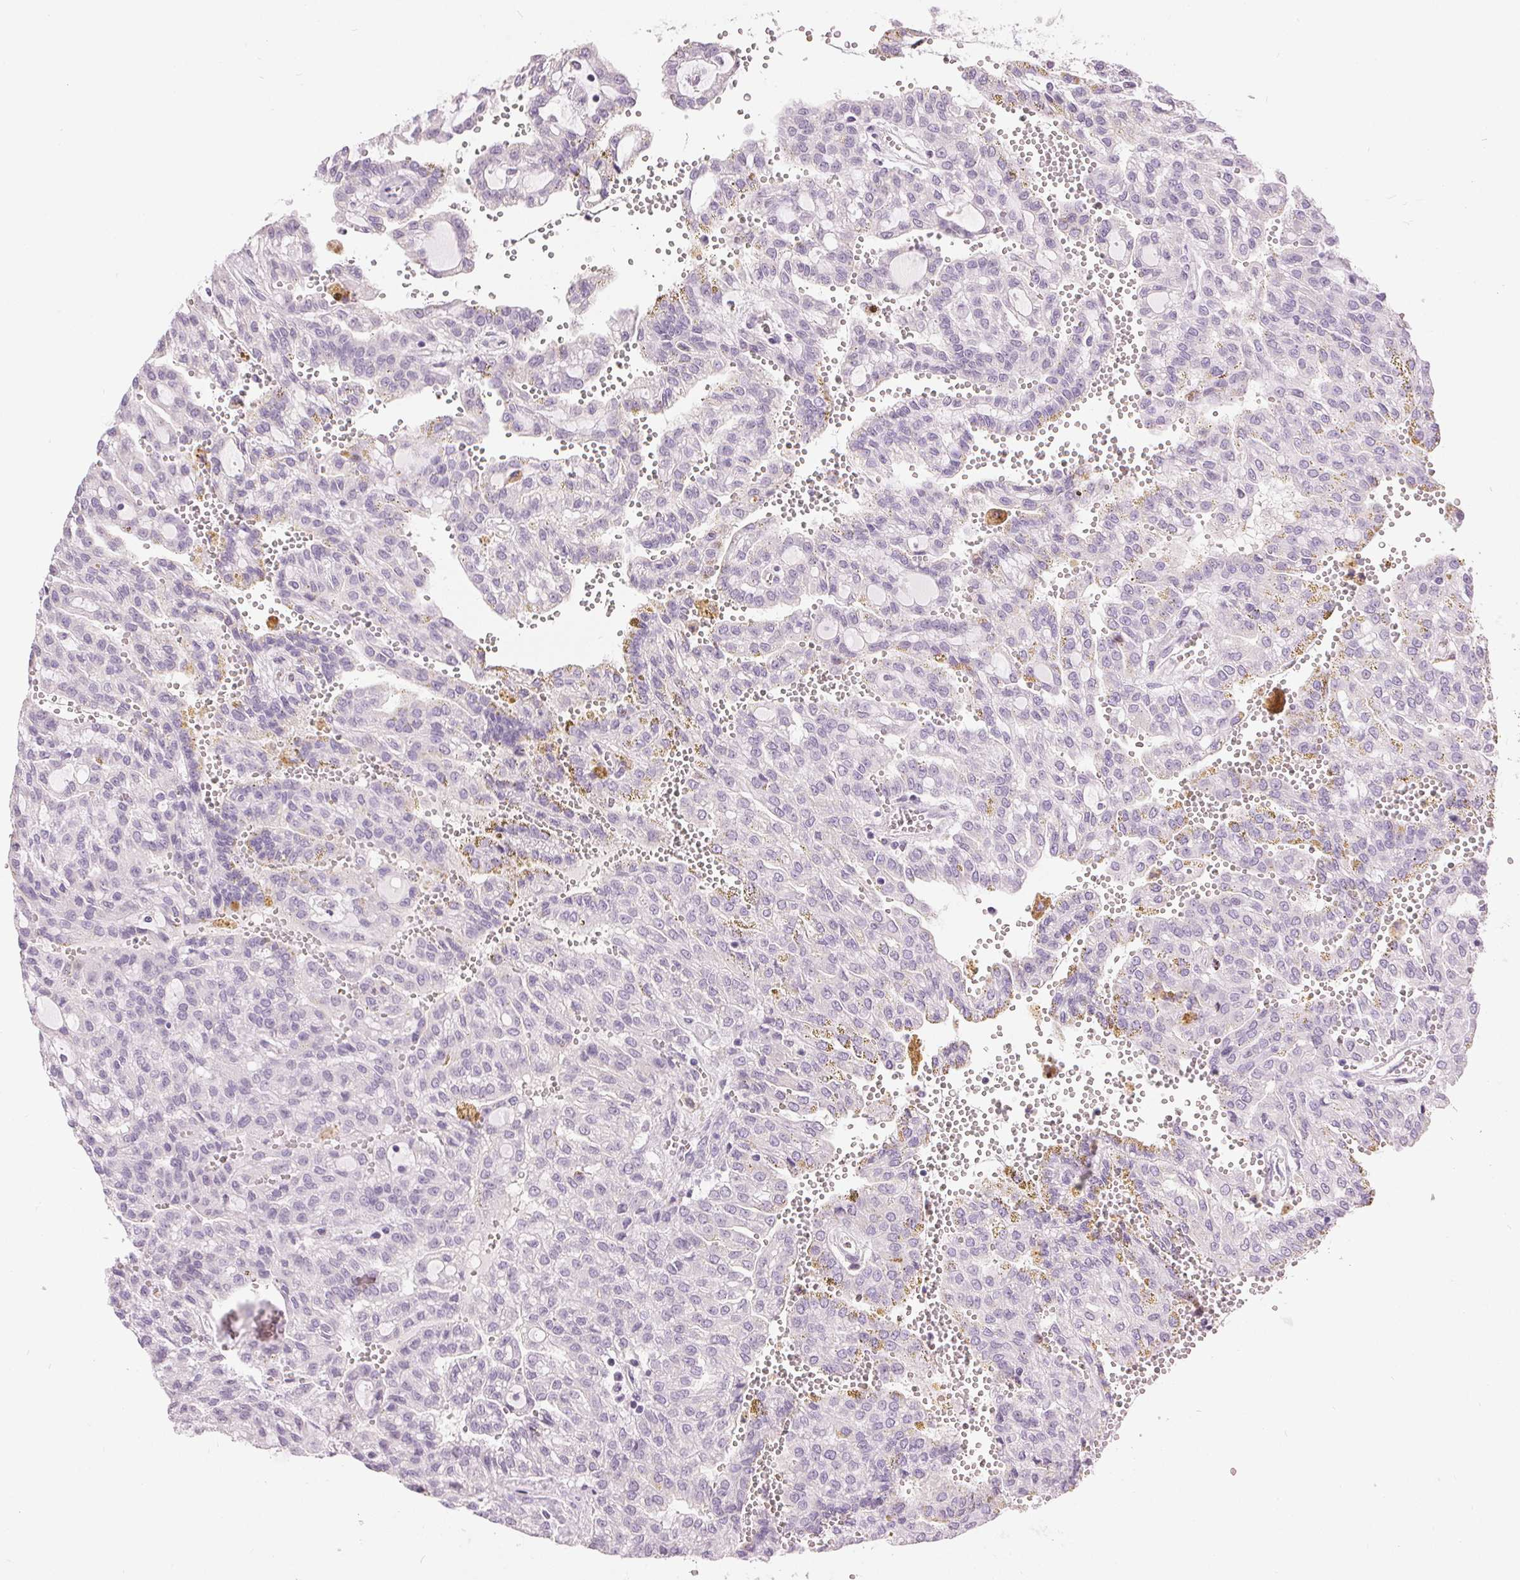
{"staining": {"intensity": "negative", "quantity": "none", "location": "none"}, "tissue": "renal cancer", "cell_type": "Tumor cells", "image_type": "cancer", "snomed": [{"axis": "morphology", "description": "Adenocarcinoma, NOS"}, {"axis": "topography", "description": "Kidney"}], "caption": "Tumor cells show no significant positivity in renal cancer.", "gene": "DSG3", "patient": {"sex": "male", "age": 63}}